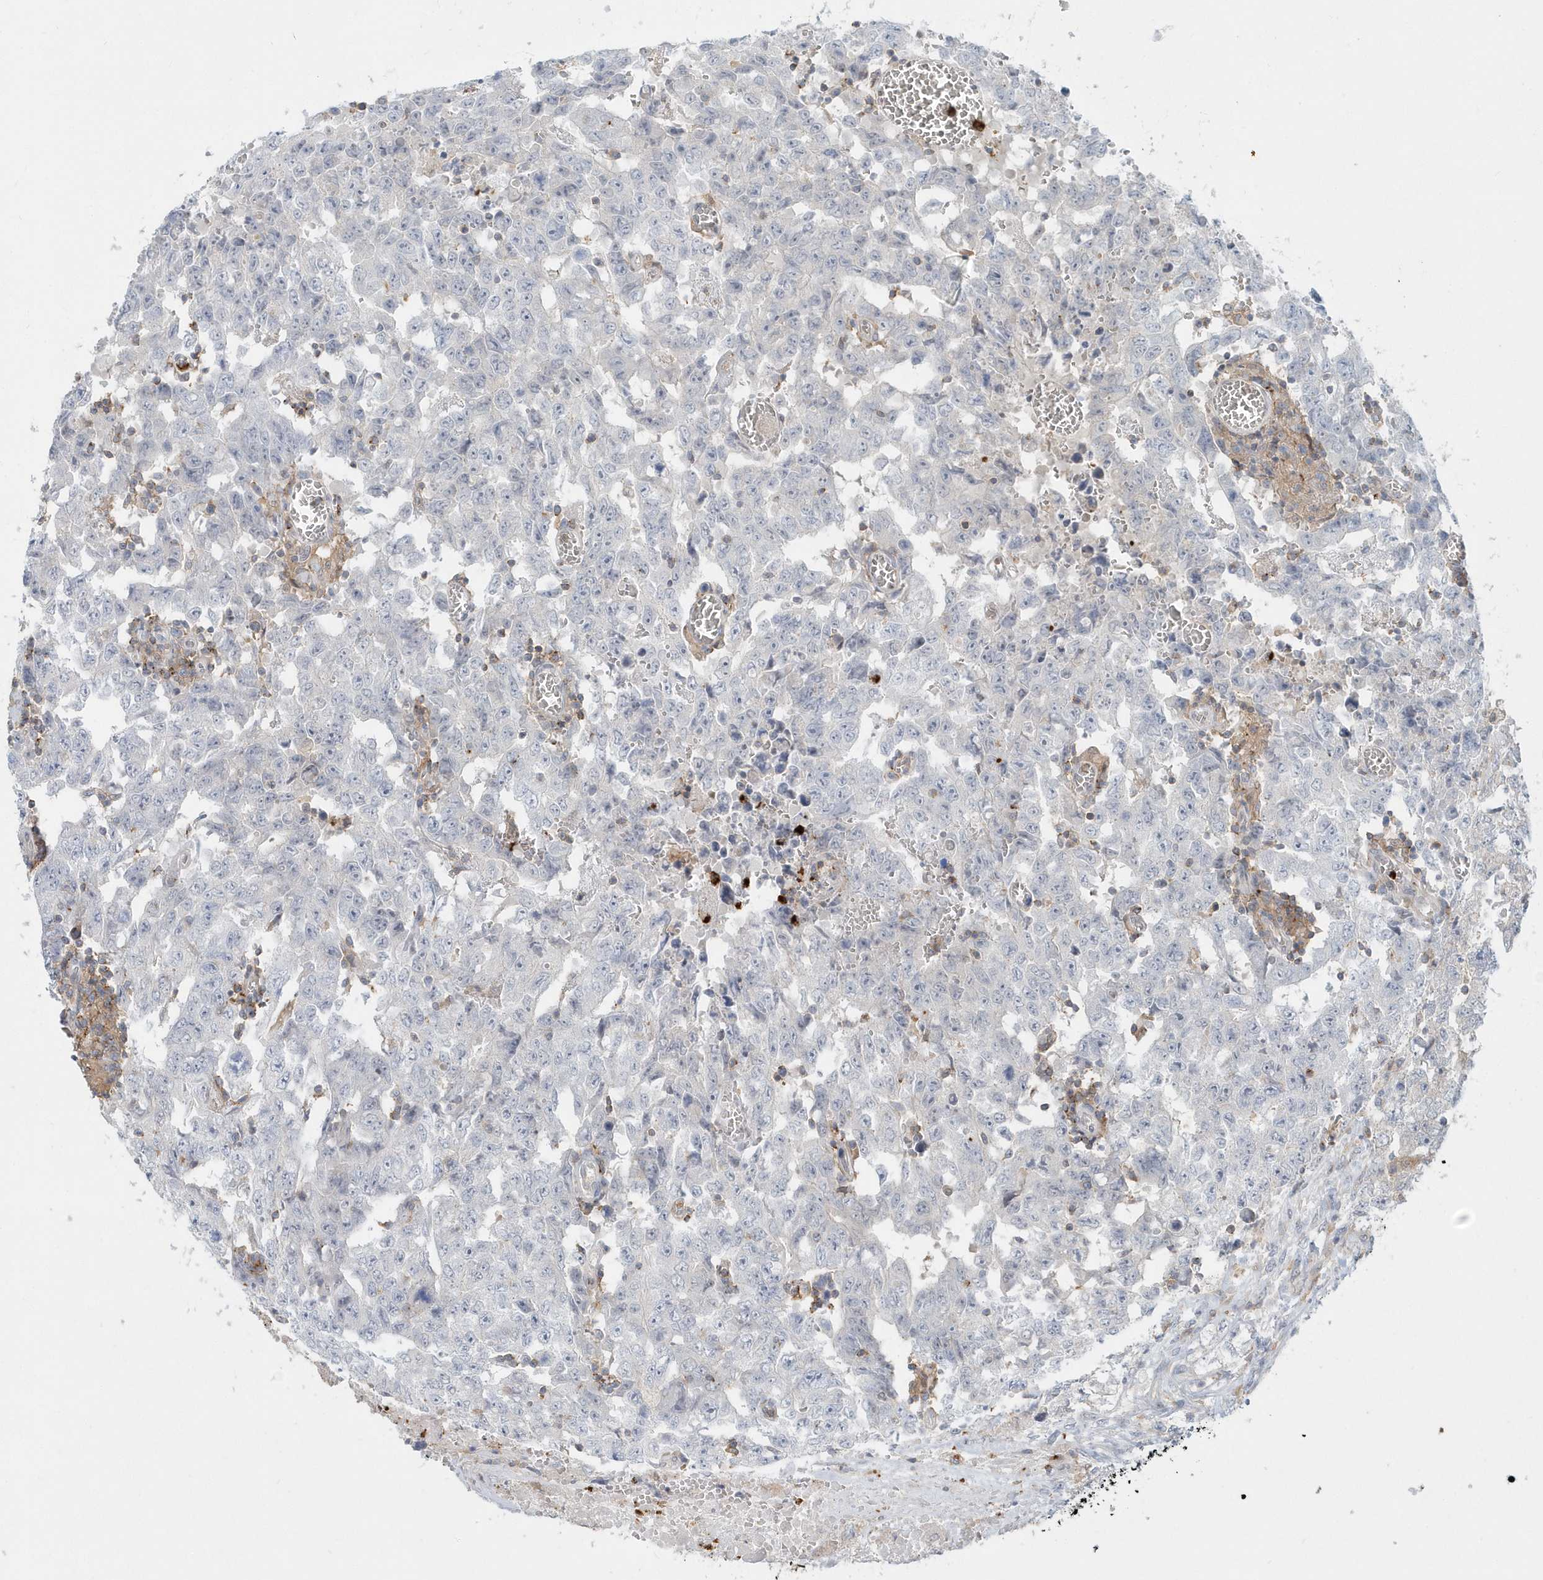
{"staining": {"intensity": "negative", "quantity": "none", "location": "none"}, "tissue": "testis cancer", "cell_type": "Tumor cells", "image_type": "cancer", "snomed": [{"axis": "morphology", "description": "Carcinoma, Embryonal, NOS"}, {"axis": "topography", "description": "Testis"}], "caption": "A histopathology image of human embryonal carcinoma (testis) is negative for staining in tumor cells. (Brightfield microscopy of DAB IHC at high magnification).", "gene": "RNF7", "patient": {"sex": "male", "age": 26}}